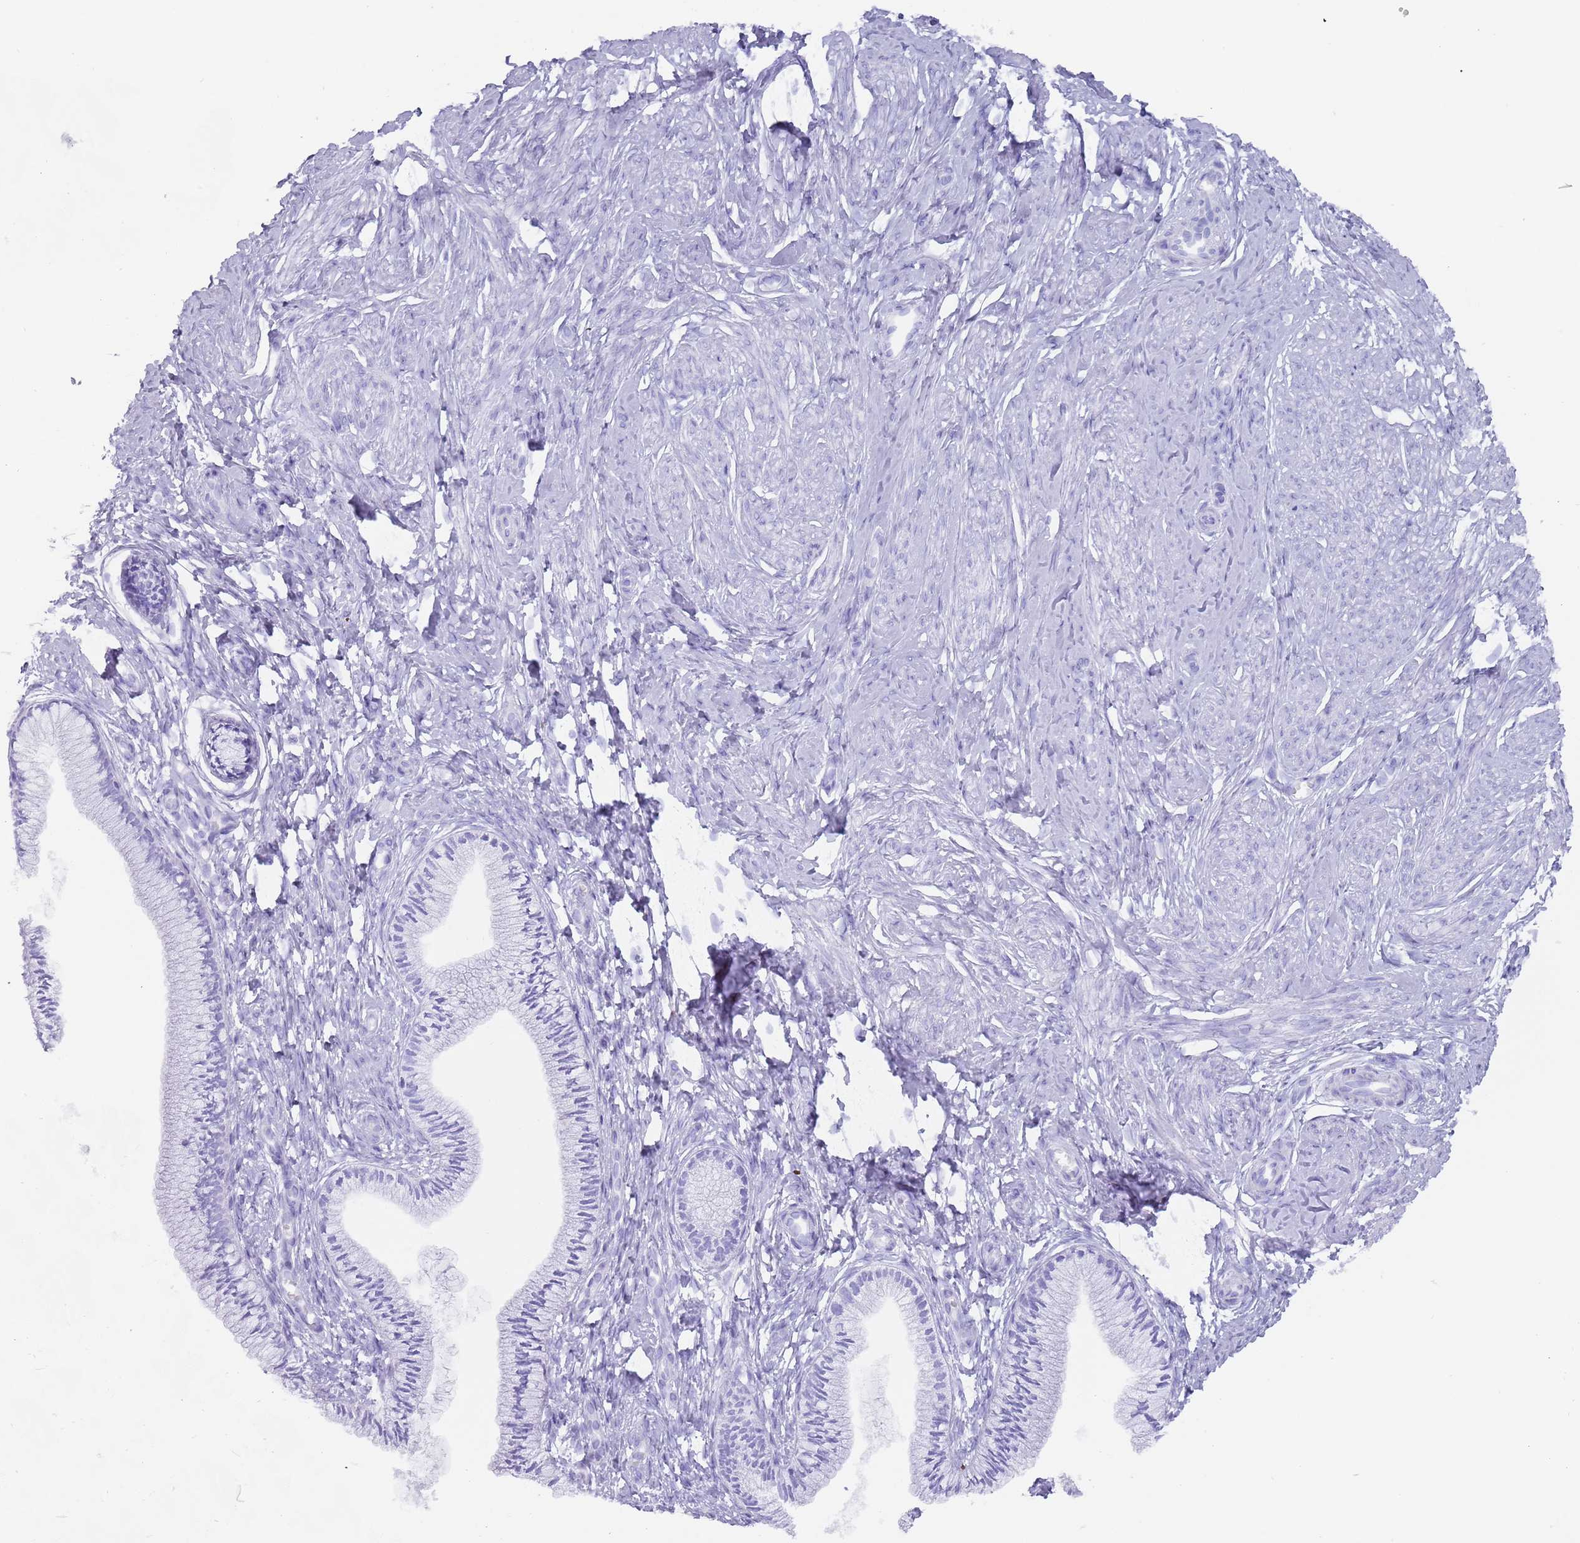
{"staining": {"intensity": "negative", "quantity": "none", "location": "none"}, "tissue": "cervix", "cell_type": "Glandular cells", "image_type": "normal", "snomed": [{"axis": "morphology", "description": "Normal tissue, NOS"}, {"axis": "topography", "description": "Cervix"}], "caption": "Glandular cells are negative for brown protein staining in benign cervix. (DAB immunohistochemistry with hematoxylin counter stain).", "gene": "ENSG00000285547", "patient": {"sex": "female", "age": 36}}